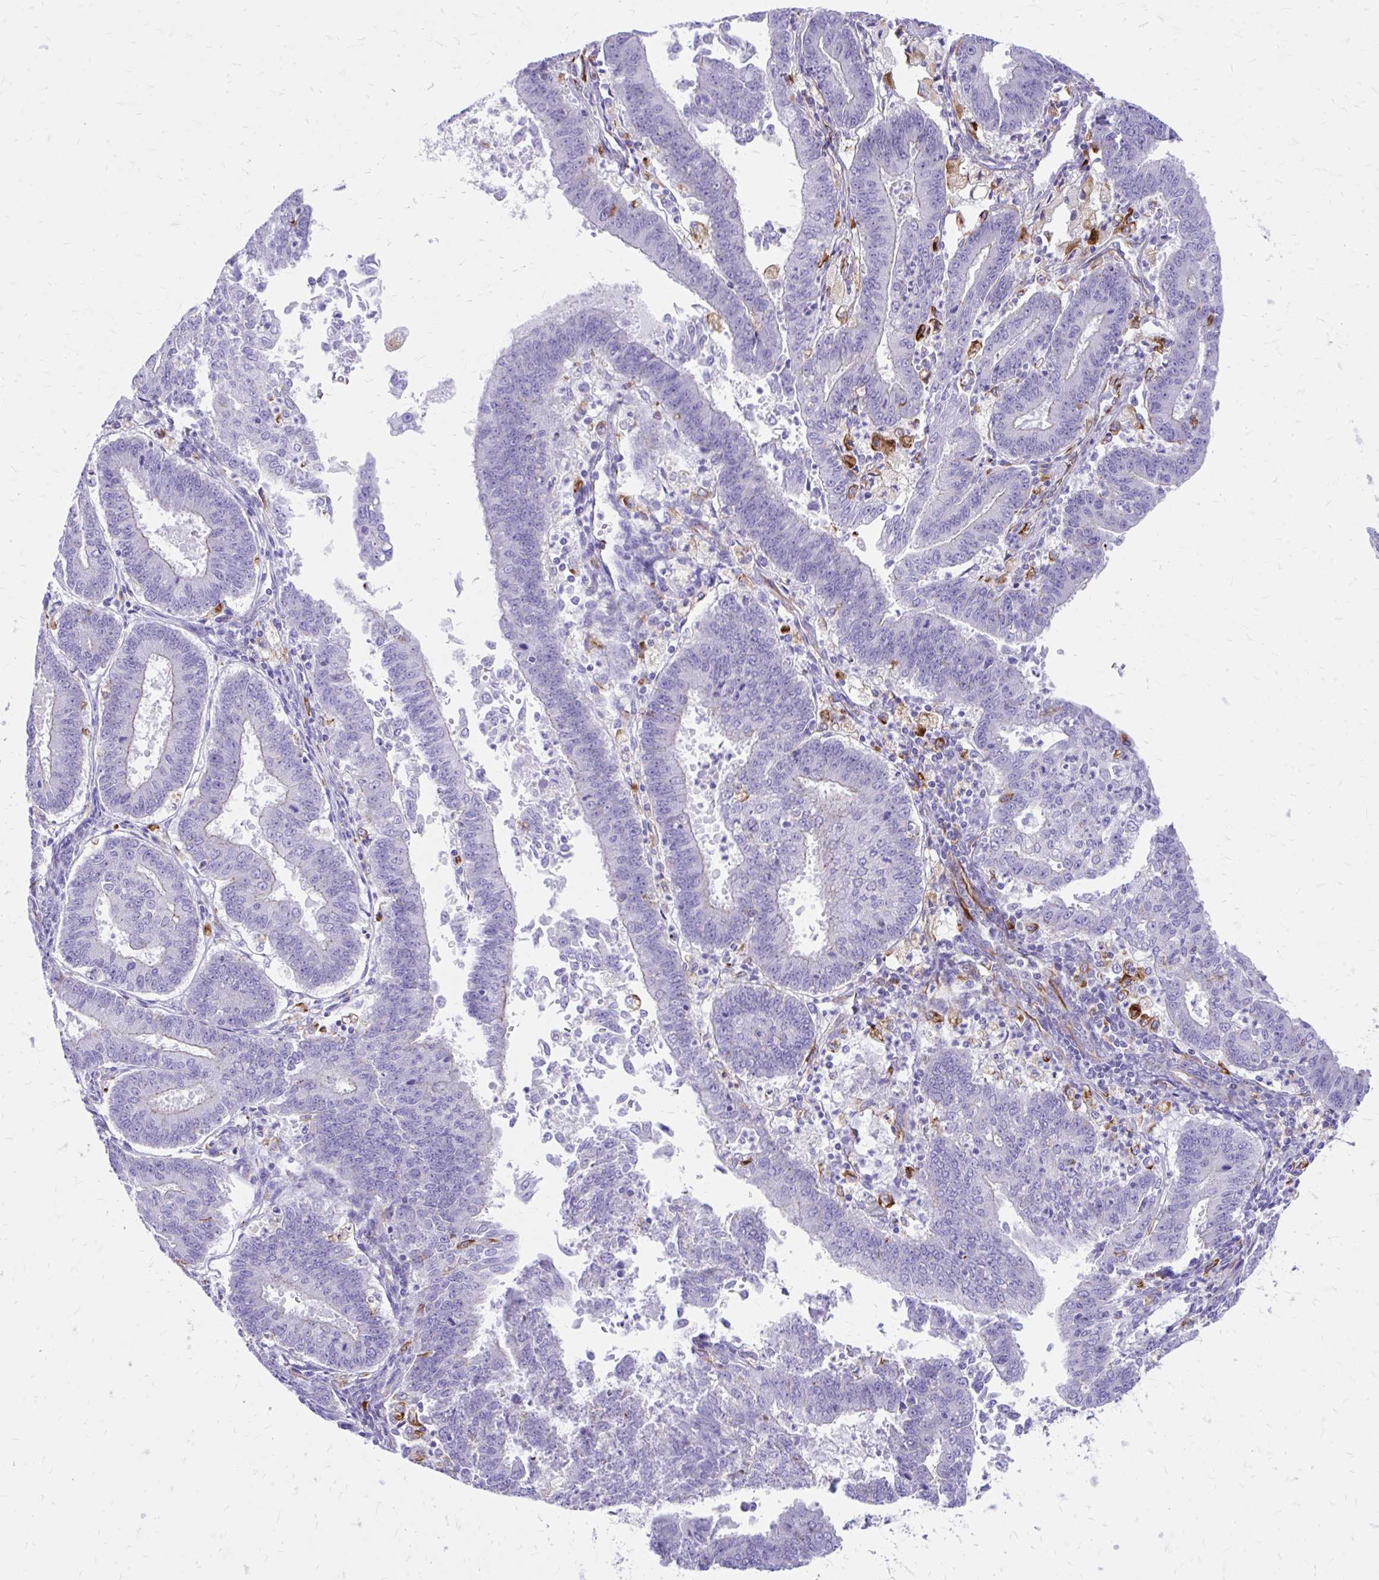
{"staining": {"intensity": "negative", "quantity": "none", "location": "none"}, "tissue": "endometrial cancer", "cell_type": "Tumor cells", "image_type": "cancer", "snomed": [{"axis": "morphology", "description": "Adenocarcinoma, NOS"}, {"axis": "topography", "description": "Endometrium"}], "caption": "Endometrial cancer was stained to show a protein in brown. There is no significant expression in tumor cells.", "gene": "ZNF699", "patient": {"sex": "female", "age": 73}}